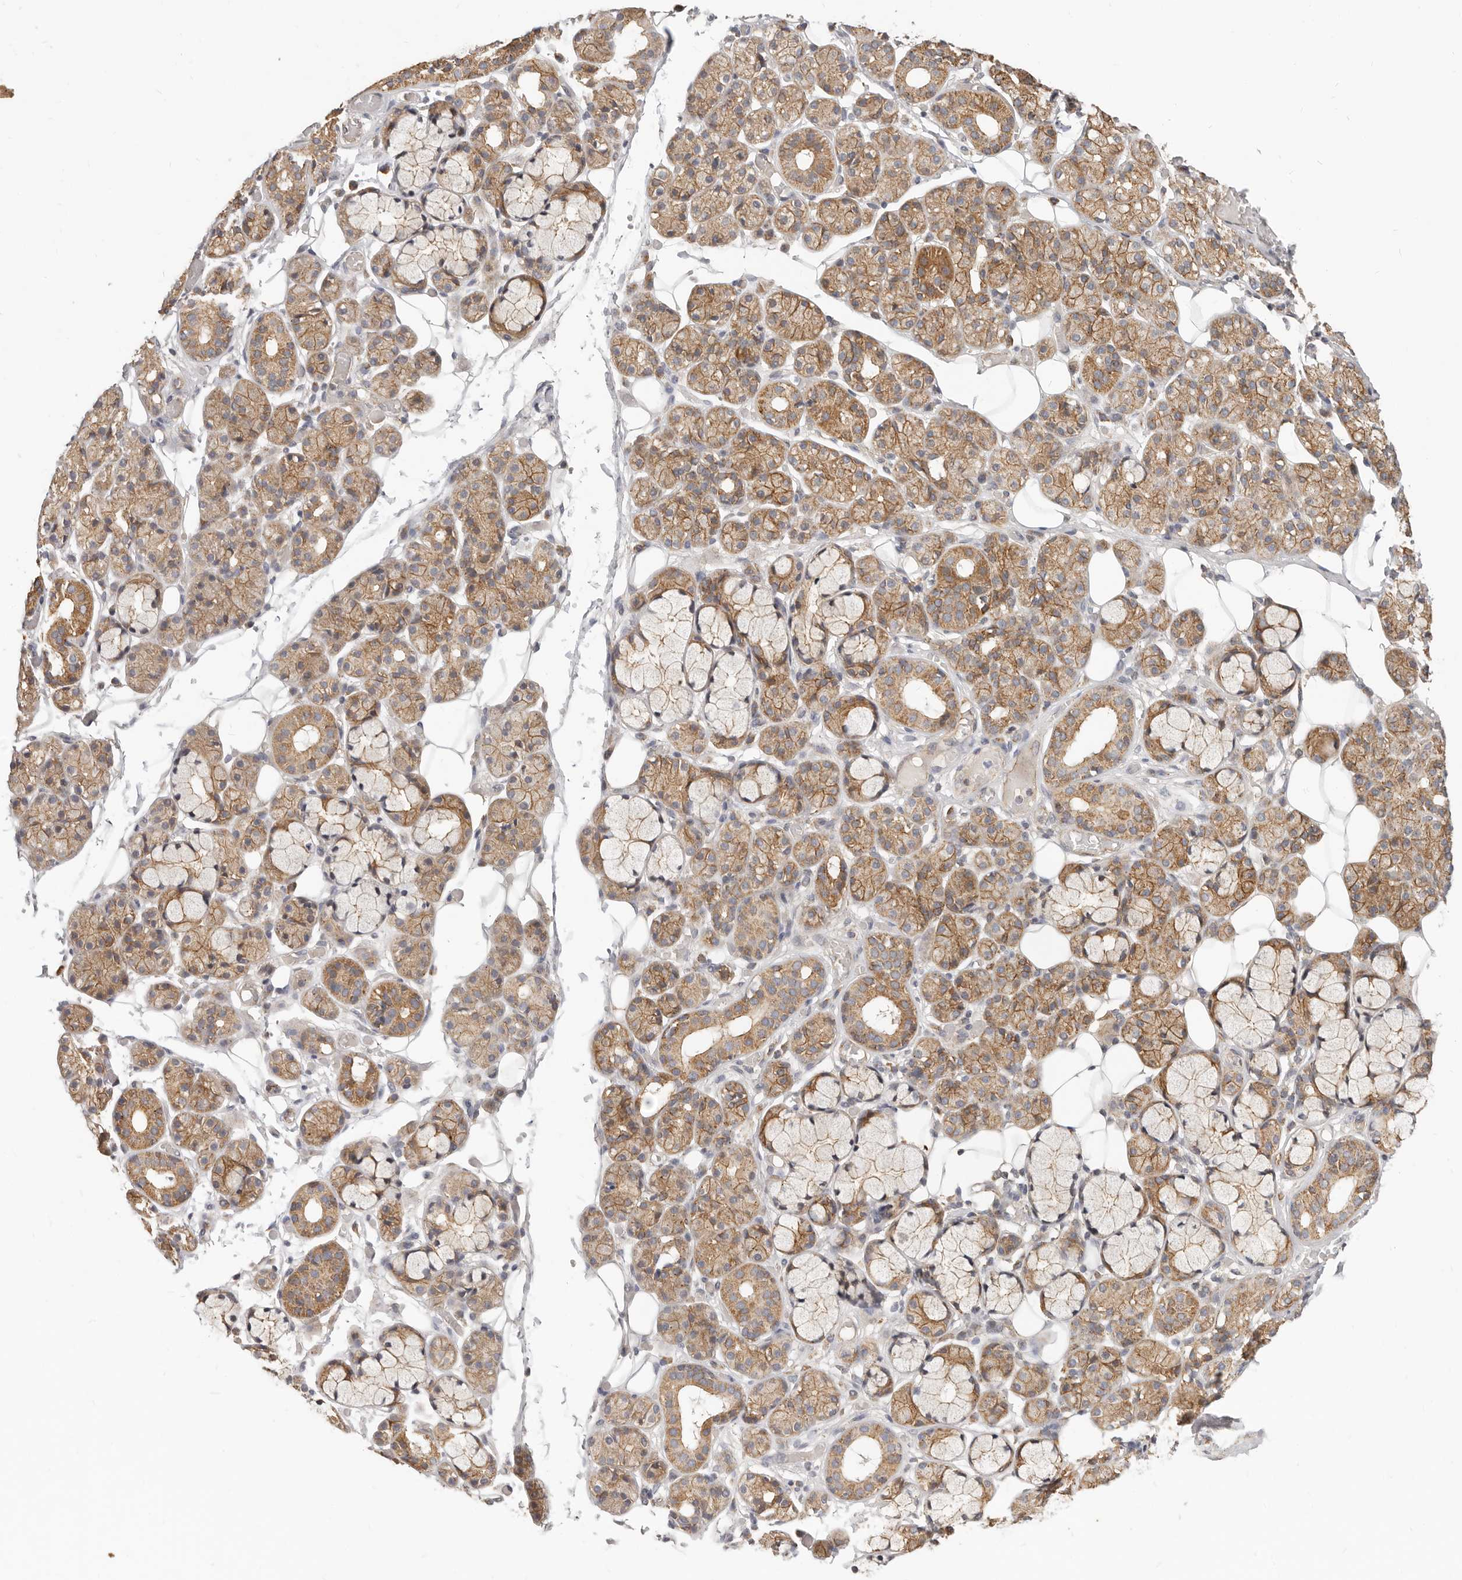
{"staining": {"intensity": "moderate", "quantity": ">75%", "location": "cytoplasmic/membranous"}, "tissue": "salivary gland", "cell_type": "Glandular cells", "image_type": "normal", "snomed": [{"axis": "morphology", "description": "Normal tissue, NOS"}, {"axis": "topography", "description": "Salivary gland"}], "caption": "Immunohistochemistry (IHC) of unremarkable salivary gland reveals medium levels of moderate cytoplasmic/membranous expression in approximately >75% of glandular cells.", "gene": "USP49", "patient": {"sex": "male", "age": 63}}